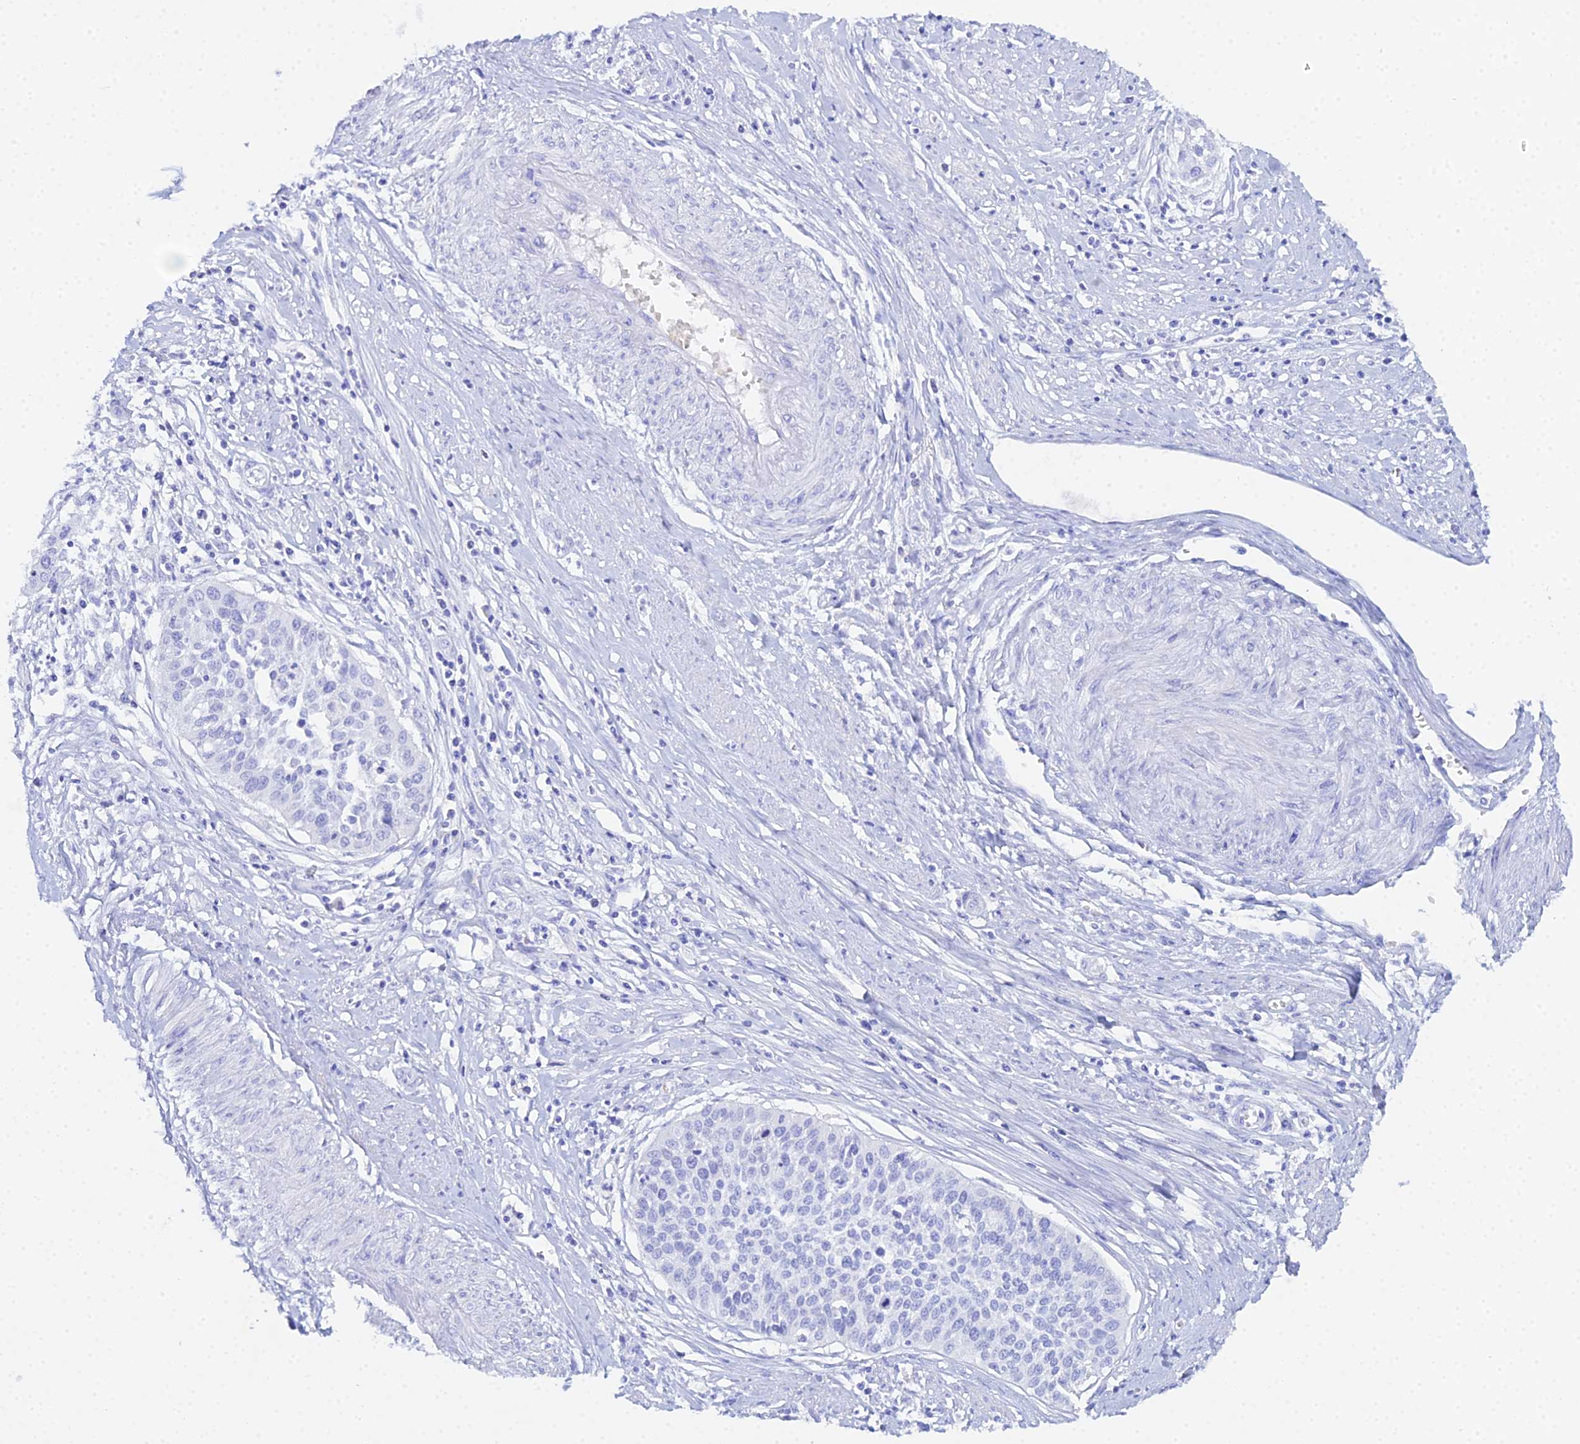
{"staining": {"intensity": "negative", "quantity": "none", "location": "none"}, "tissue": "cervical cancer", "cell_type": "Tumor cells", "image_type": "cancer", "snomed": [{"axis": "morphology", "description": "Squamous cell carcinoma, NOS"}, {"axis": "topography", "description": "Cervix"}], "caption": "Immunohistochemistry (IHC) histopathology image of human squamous cell carcinoma (cervical) stained for a protein (brown), which shows no expression in tumor cells.", "gene": "CELA3A", "patient": {"sex": "female", "age": 34}}